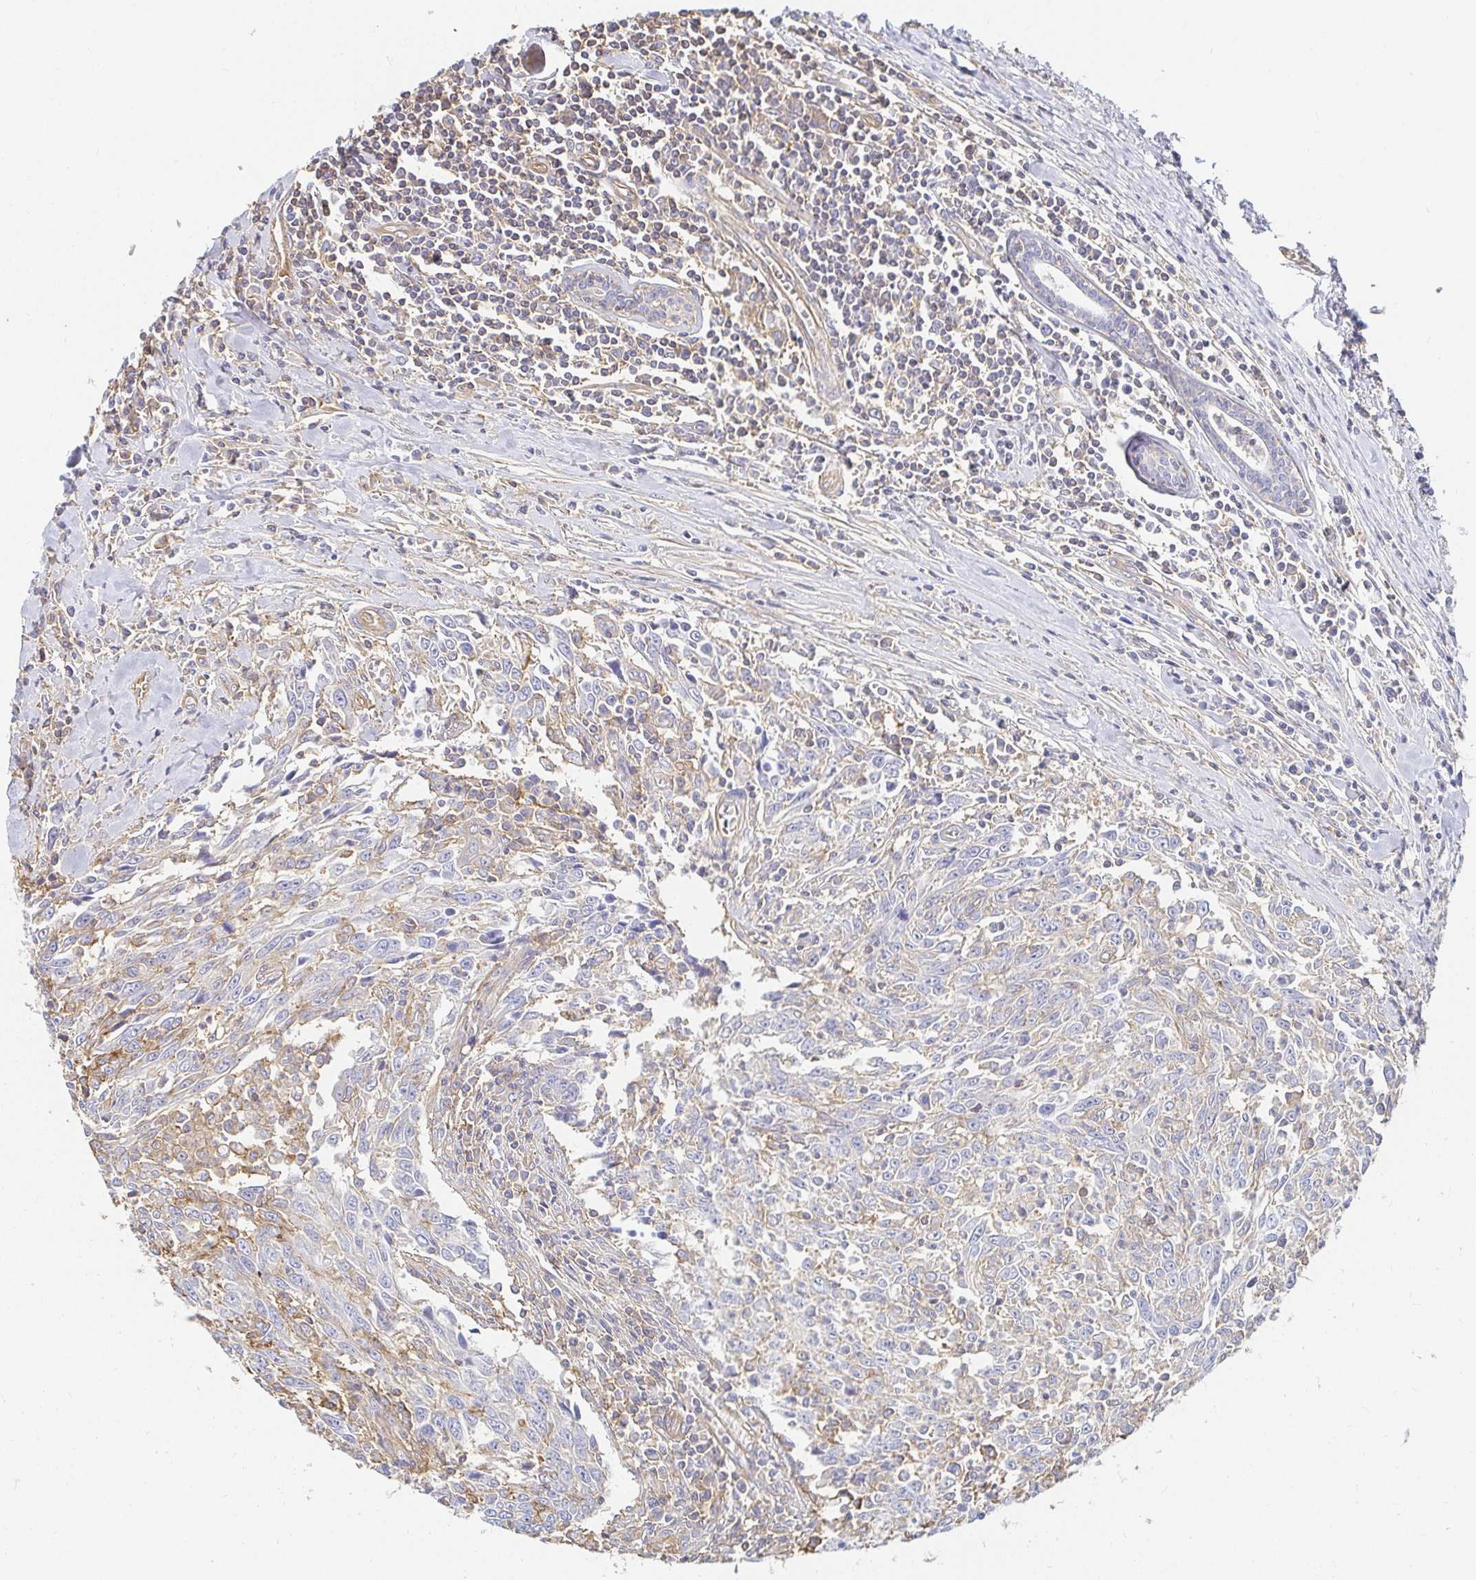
{"staining": {"intensity": "moderate", "quantity": "<25%", "location": "cytoplasmic/membranous"}, "tissue": "breast cancer", "cell_type": "Tumor cells", "image_type": "cancer", "snomed": [{"axis": "morphology", "description": "Duct carcinoma"}, {"axis": "topography", "description": "Breast"}], "caption": "A low amount of moderate cytoplasmic/membranous positivity is seen in about <25% of tumor cells in infiltrating ductal carcinoma (breast) tissue.", "gene": "TSPAN19", "patient": {"sex": "female", "age": 50}}